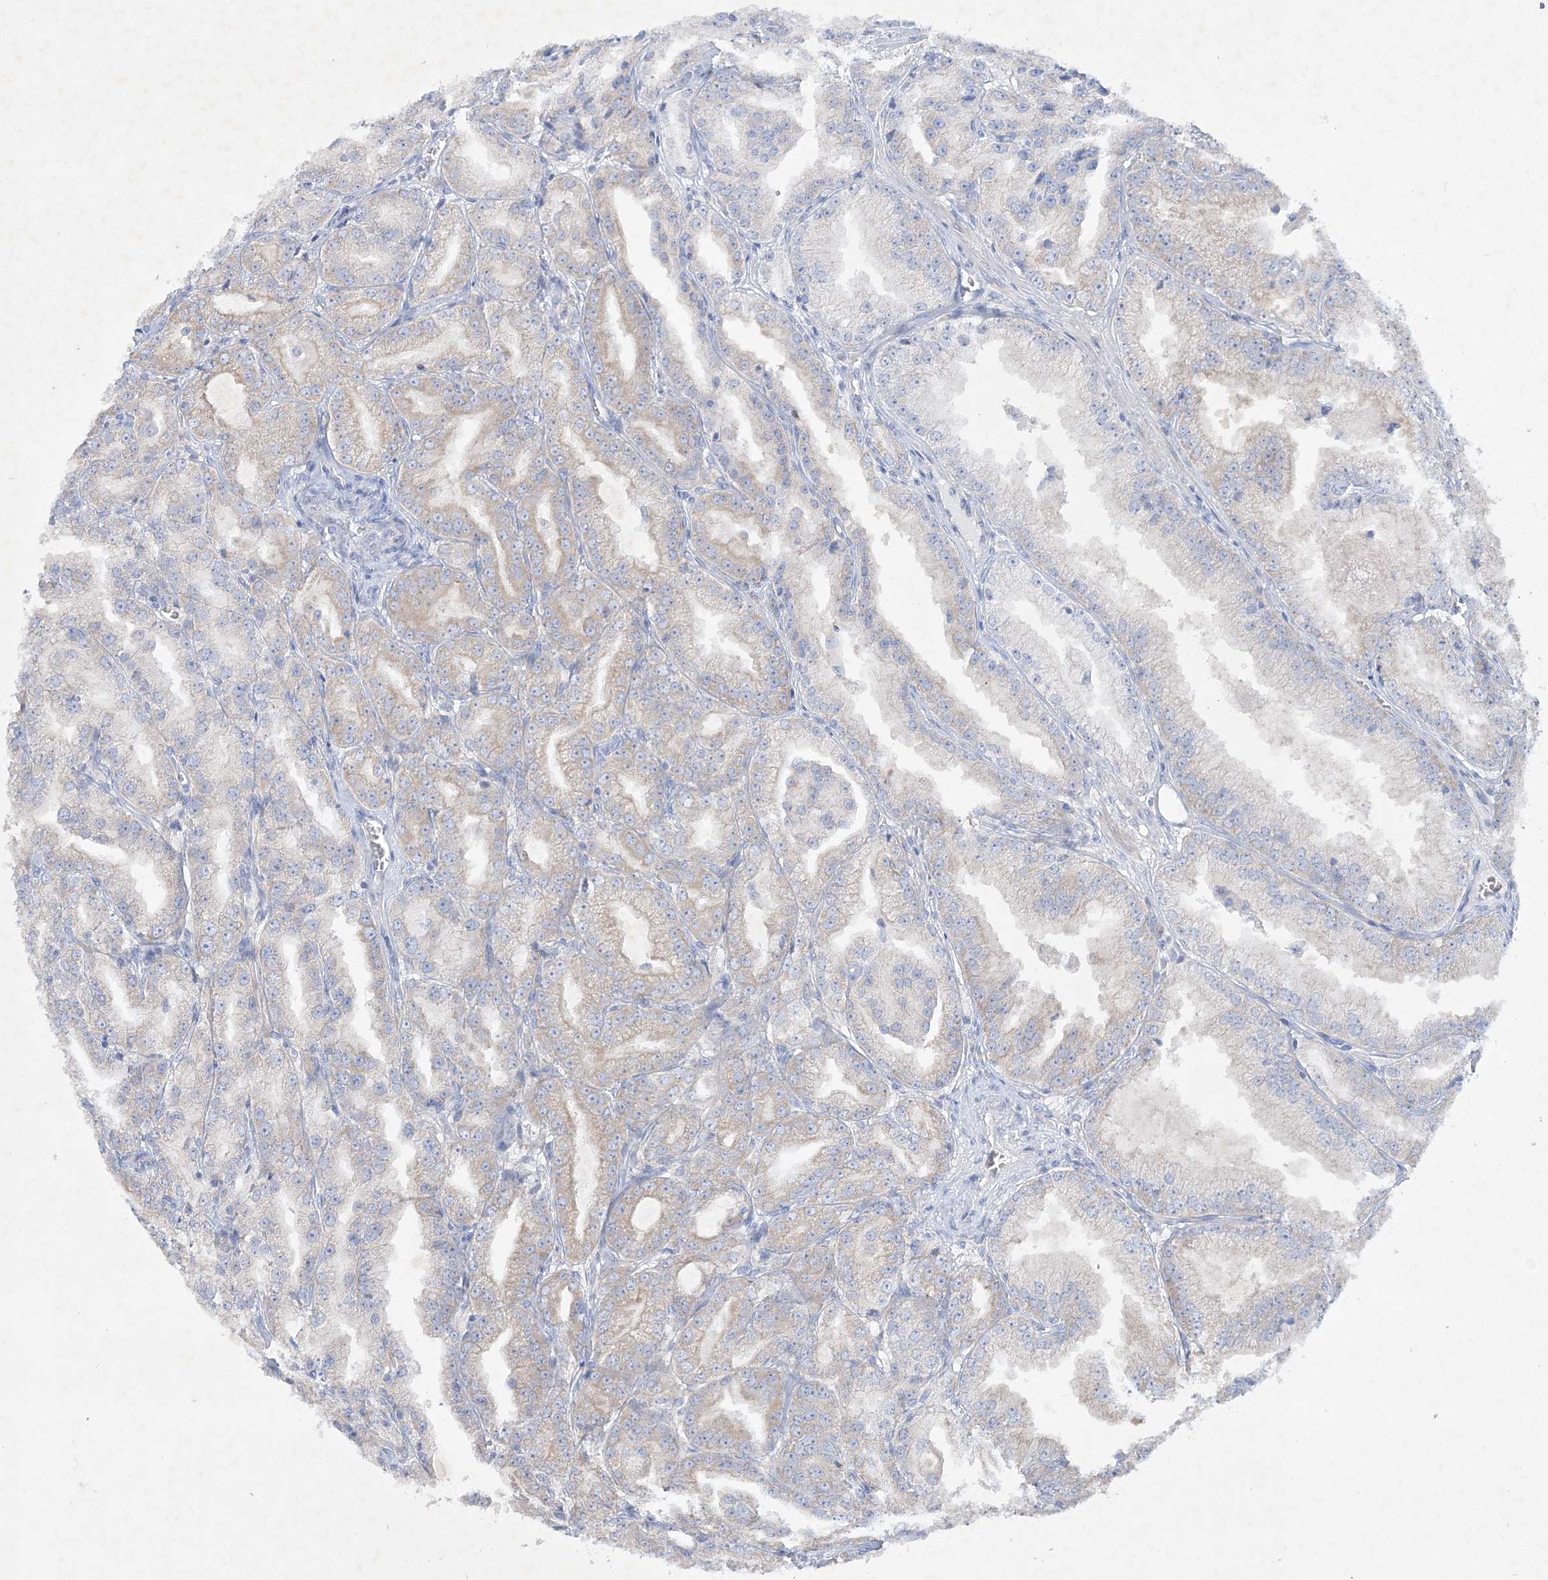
{"staining": {"intensity": "weak", "quantity": "25%-75%", "location": "cytoplasmic/membranous"}, "tissue": "prostate cancer", "cell_type": "Tumor cells", "image_type": "cancer", "snomed": [{"axis": "morphology", "description": "Adenocarcinoma, High grade"}, {"axis": "topography", "description": "Prostate"}], "caption": "Protein staining demonstrates weak cytoplasmic/membranous positivity in about 25%-75% of tumor cells in prostate cancer.", "gene": "FARSB", "patient": {"sex": "male", "age": 61}}